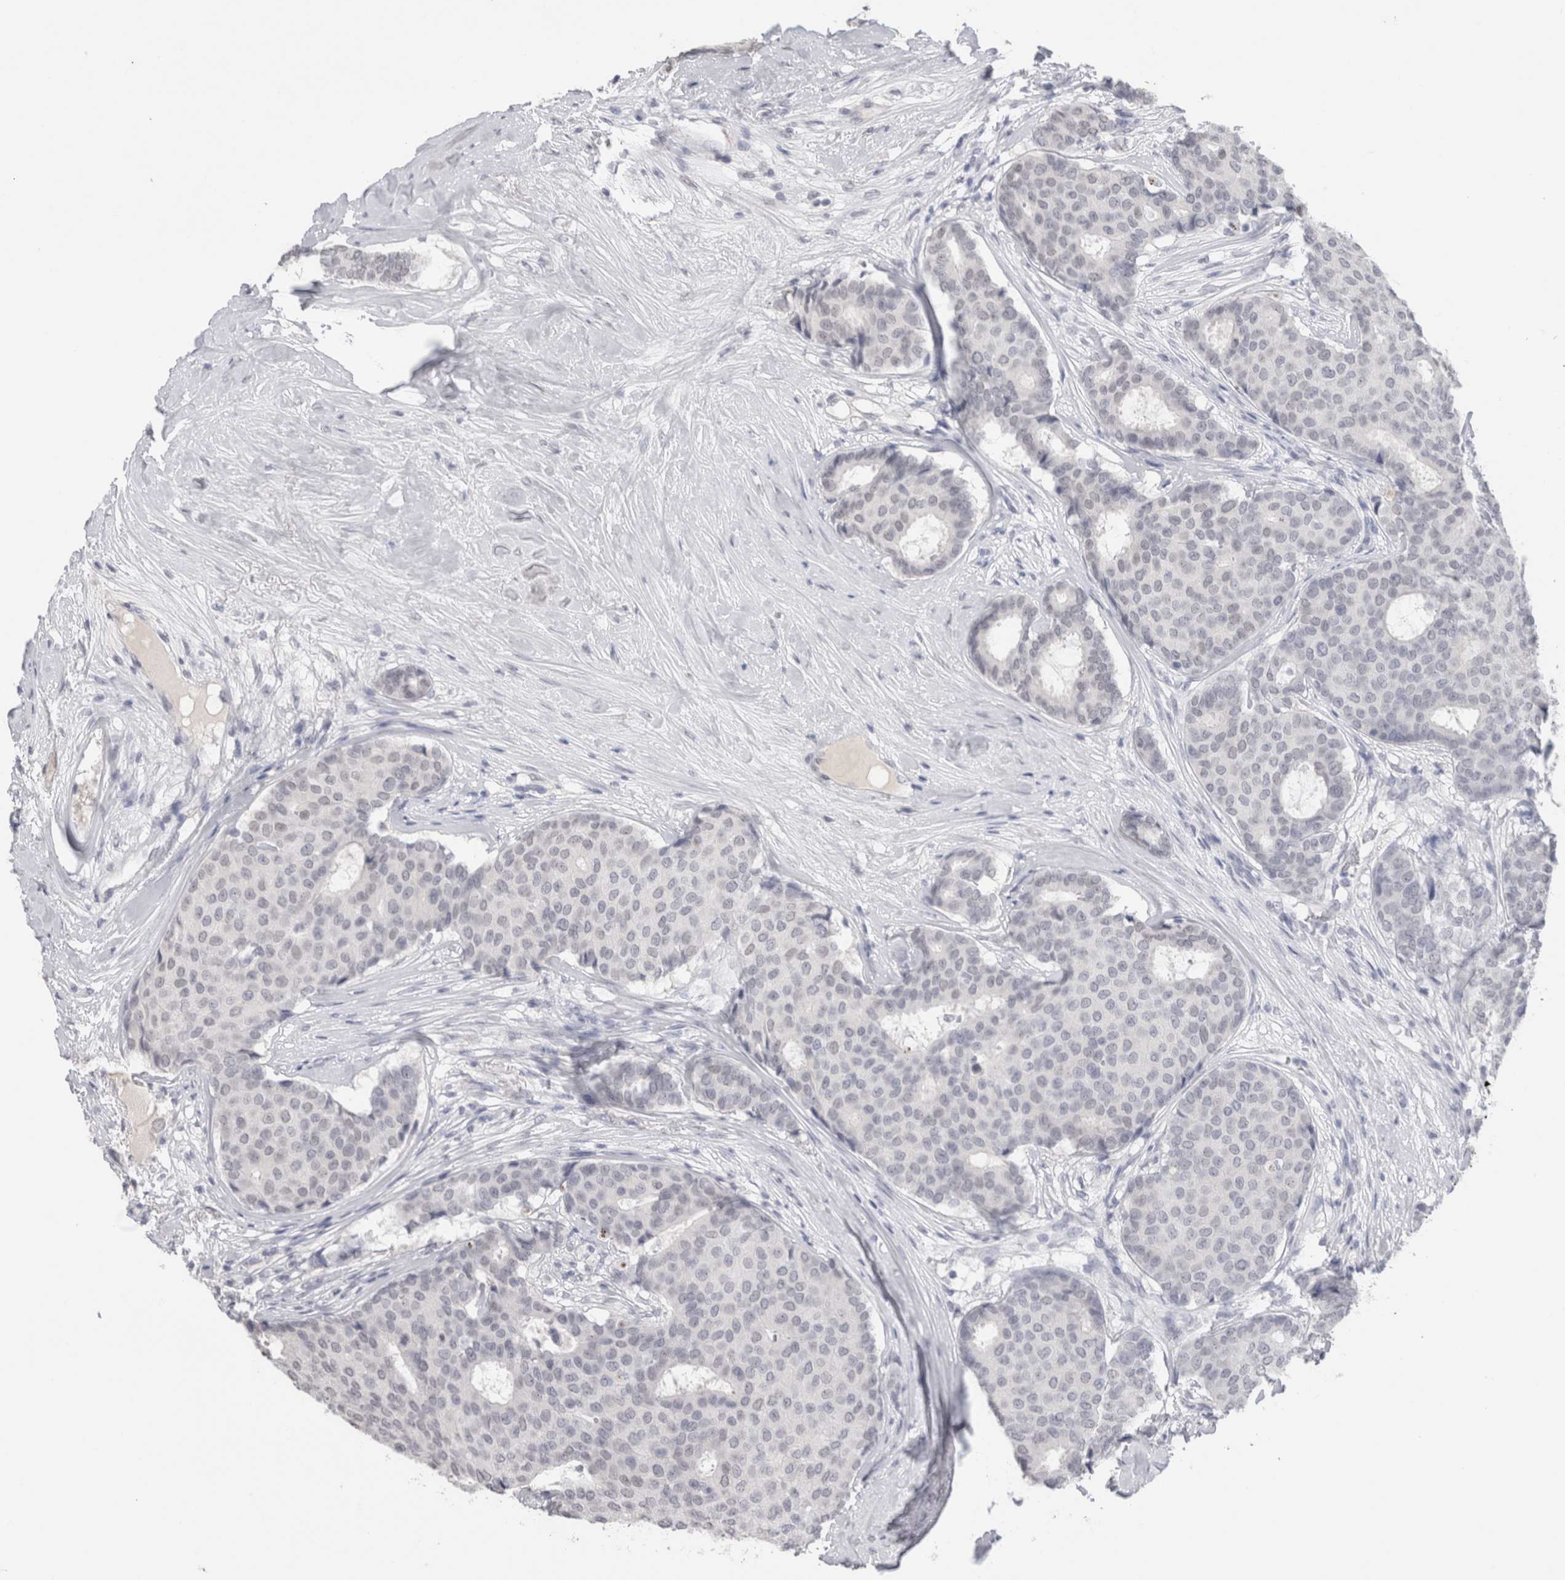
{"staining": {"intensity": "negative", "quantity": "none", "location": "none"}, "tissue": "breast cancer", "cell_type": "Tumor cells", "image_type": "cancer", "snomed": [{"axis": "morphology", "description": "Duct carcinoma"}, {"axis": "topography", "description": "Breast"}], "caption": "Tumor cells show no significant staining in breast cancer. (Immunohistochemistry (ihc), brightfield microscopy, high magnification).", "gene": "CADM3", "patient": {"sex": "female", "age": 75}}